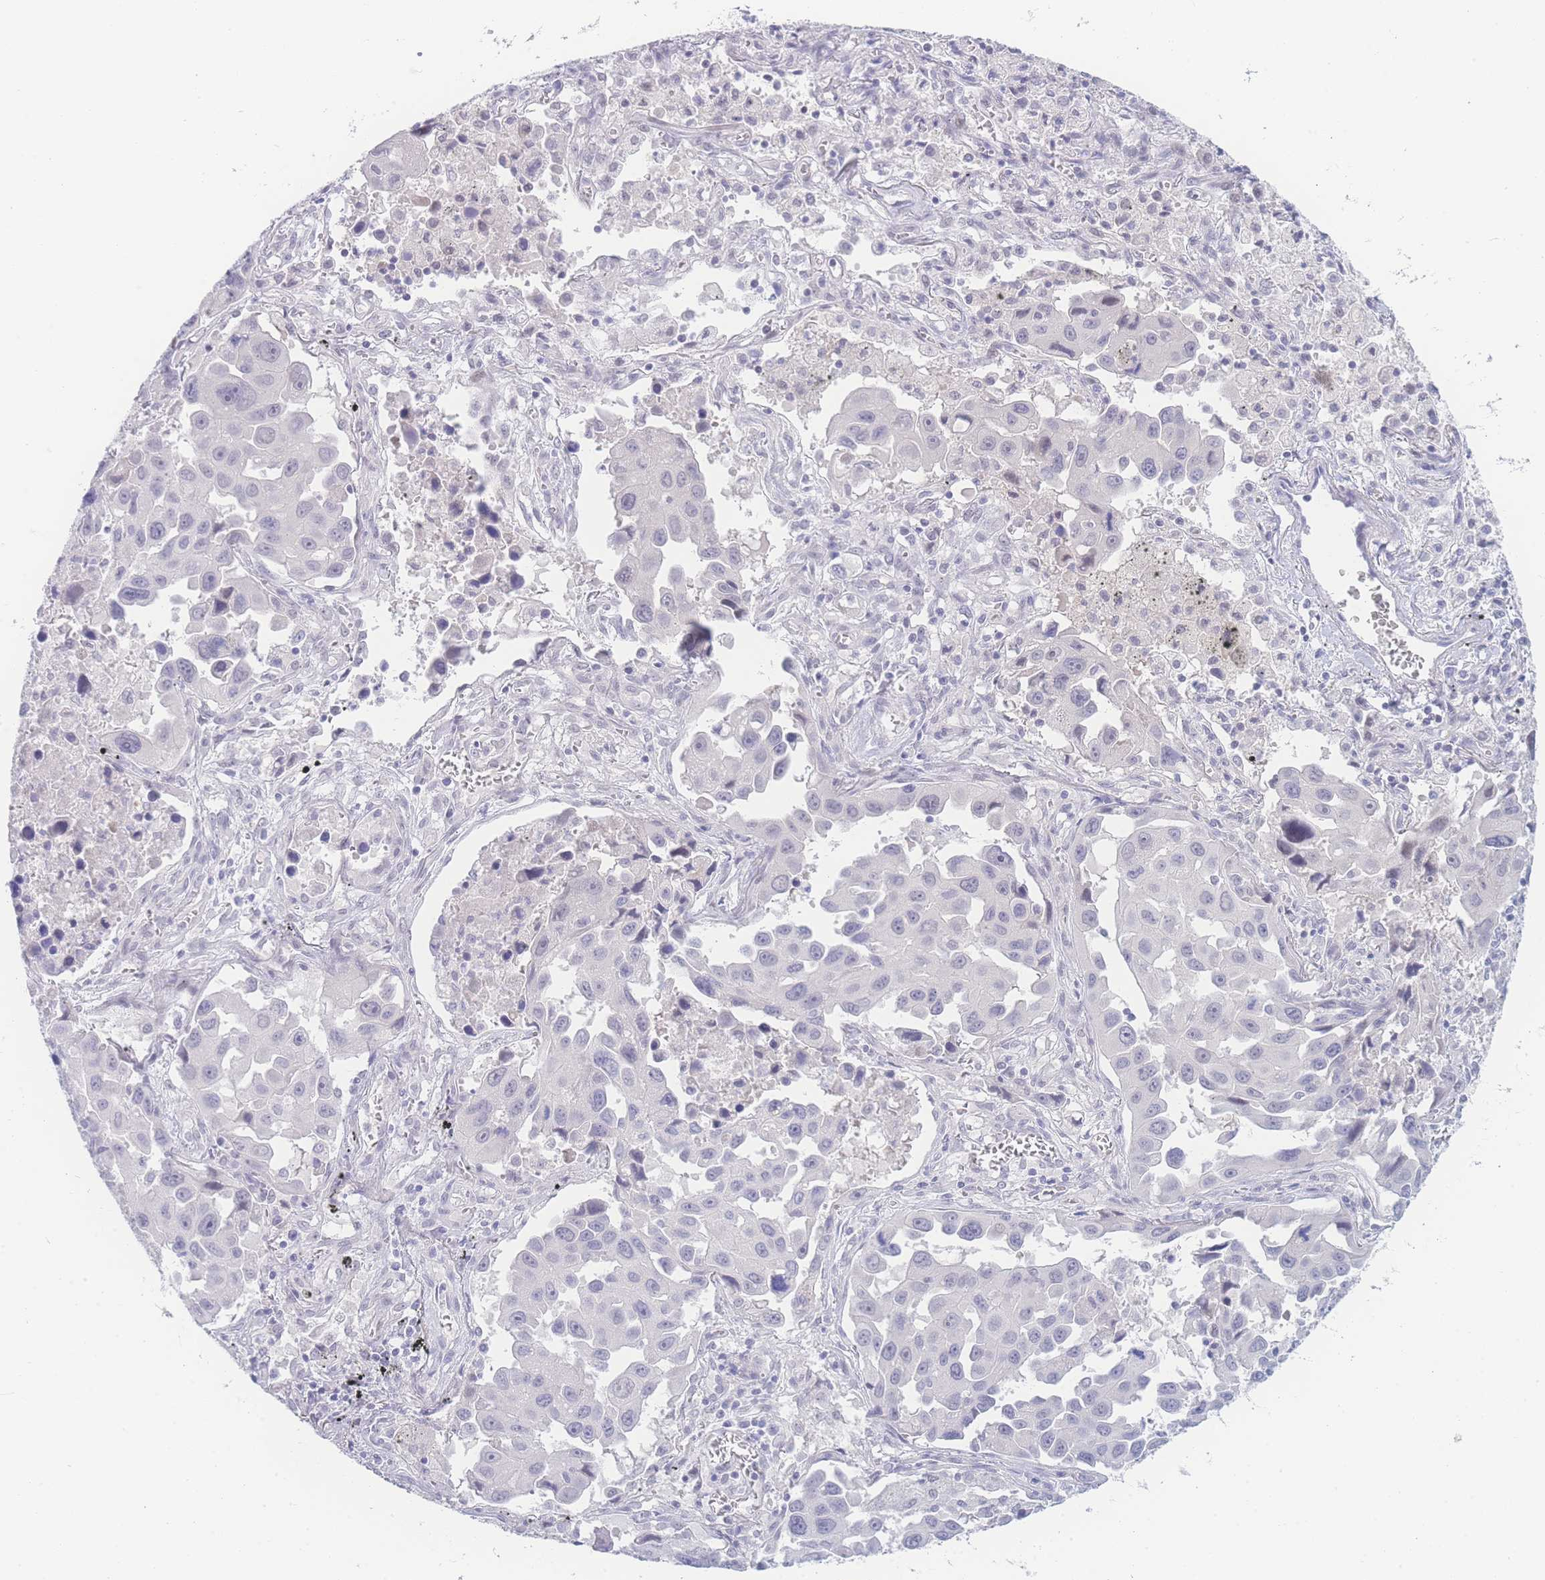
{"staining": {"intensity": "negative", "quantity": "none", "location": "none"}, "tissue": "lung cancer", "cell_type": "Tumor cells", "image_type": "cancer", "snomed": [{"axis": "morphology", "description": "Adenocarcinoma, NOS"}, {"axis": "topography", "description": "Lung"}], "caption": "This photomicrograph is of lung cancer (adenocarcinoma) stained with IHC to label a protein in brown with the nuclei are counter-stained blue. There is no expression in tumor cells. The staining was performed using DAB to visualize the protein expression in brown, while the nuclei were stained in blue with hematoxylin (Magnification: 20x).", "gene": "PRSS22", "patient": {"sex": "male", "age": 66}}